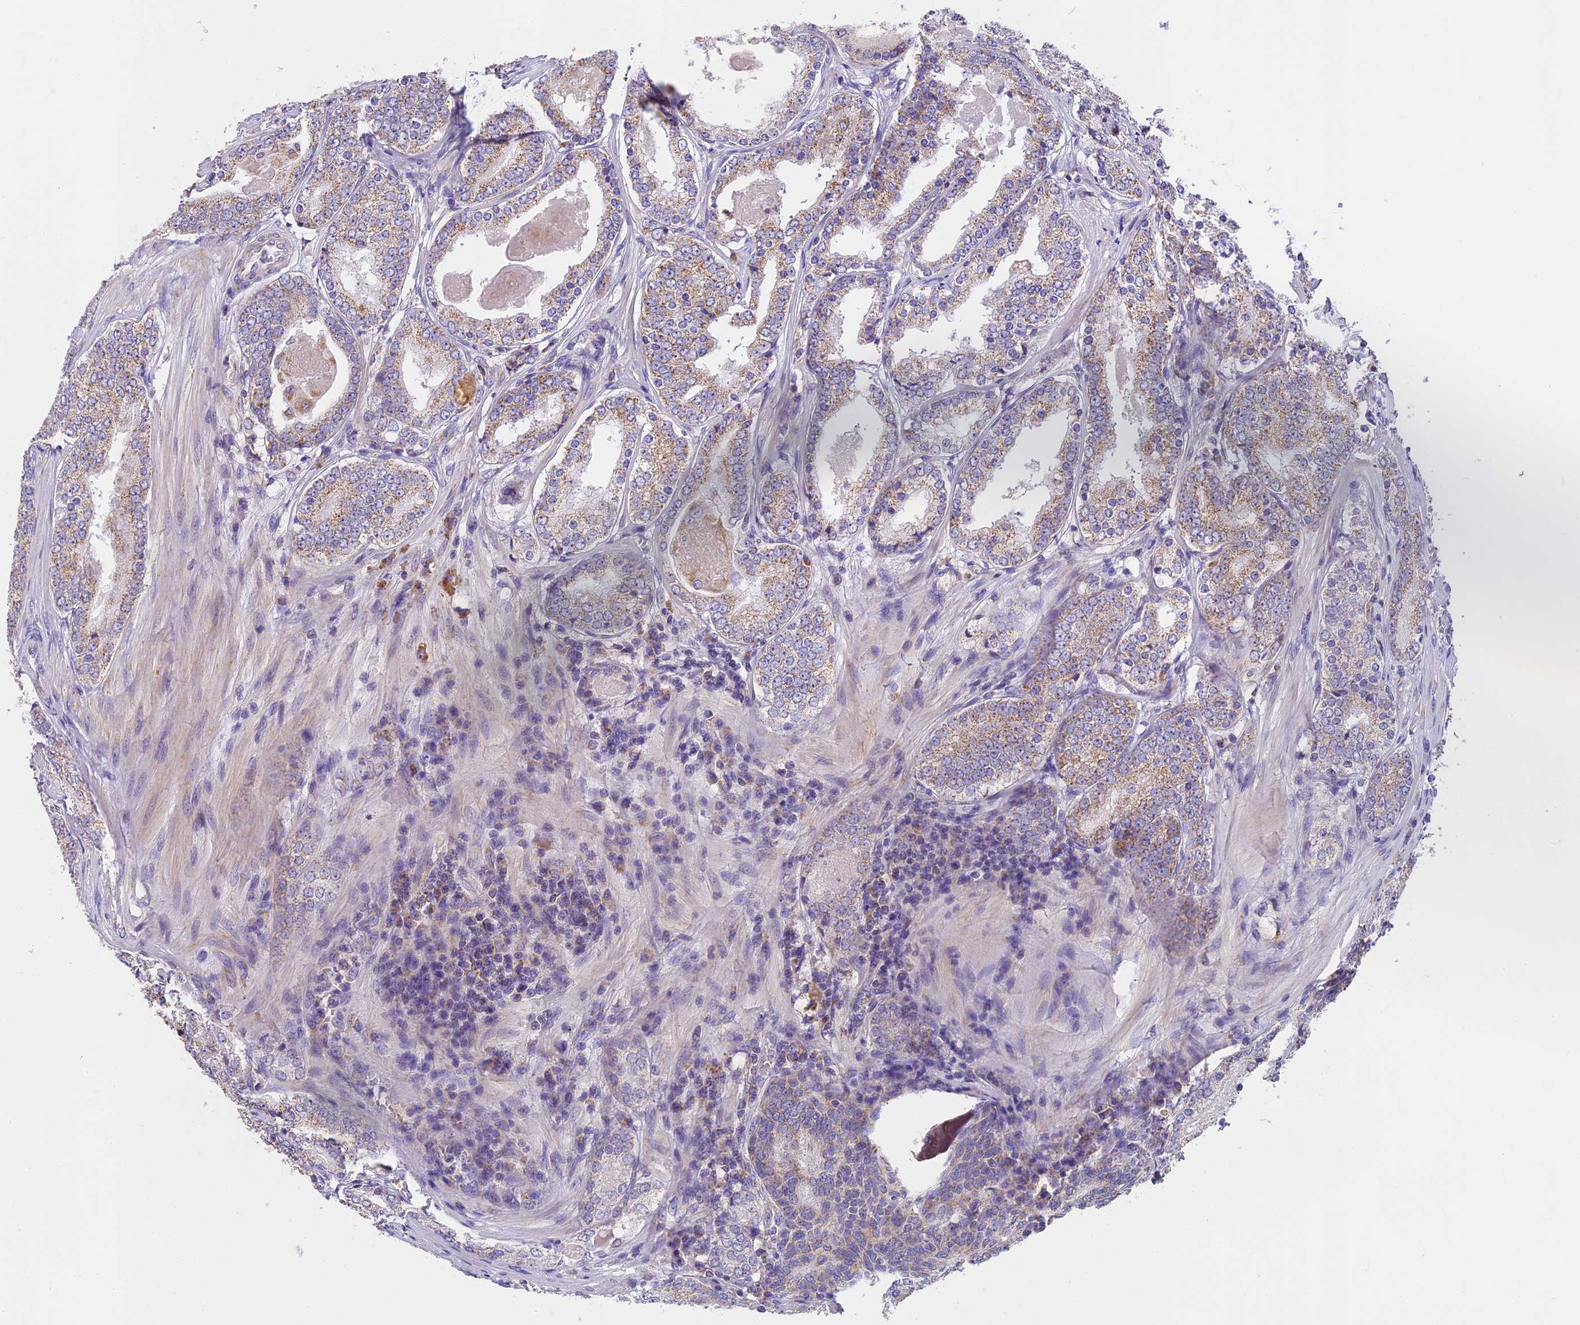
{"staining": {"intensity": "weak", "quantity": ">75%", "location": "cytoplasmic/membranous"}, "tissue": "prostate cancer", "cell_type": "Tumor cells", "image_type": "cancer", "snomed": [{"axis": "morphology", "description": "Adenocarcinoma, Low grade"}, {"axis": "topography", "description": "Prostate"}], "caption": "Prostate cancer (adenocarcinoma (low-grade)) was stained to show a protein in brown. There is low levels of weak cytoplasmic/membranous positivity in approximately >75% of tumor cells.", "gene": "MGME1", "patient": {"sex": "male", "age": 68}}